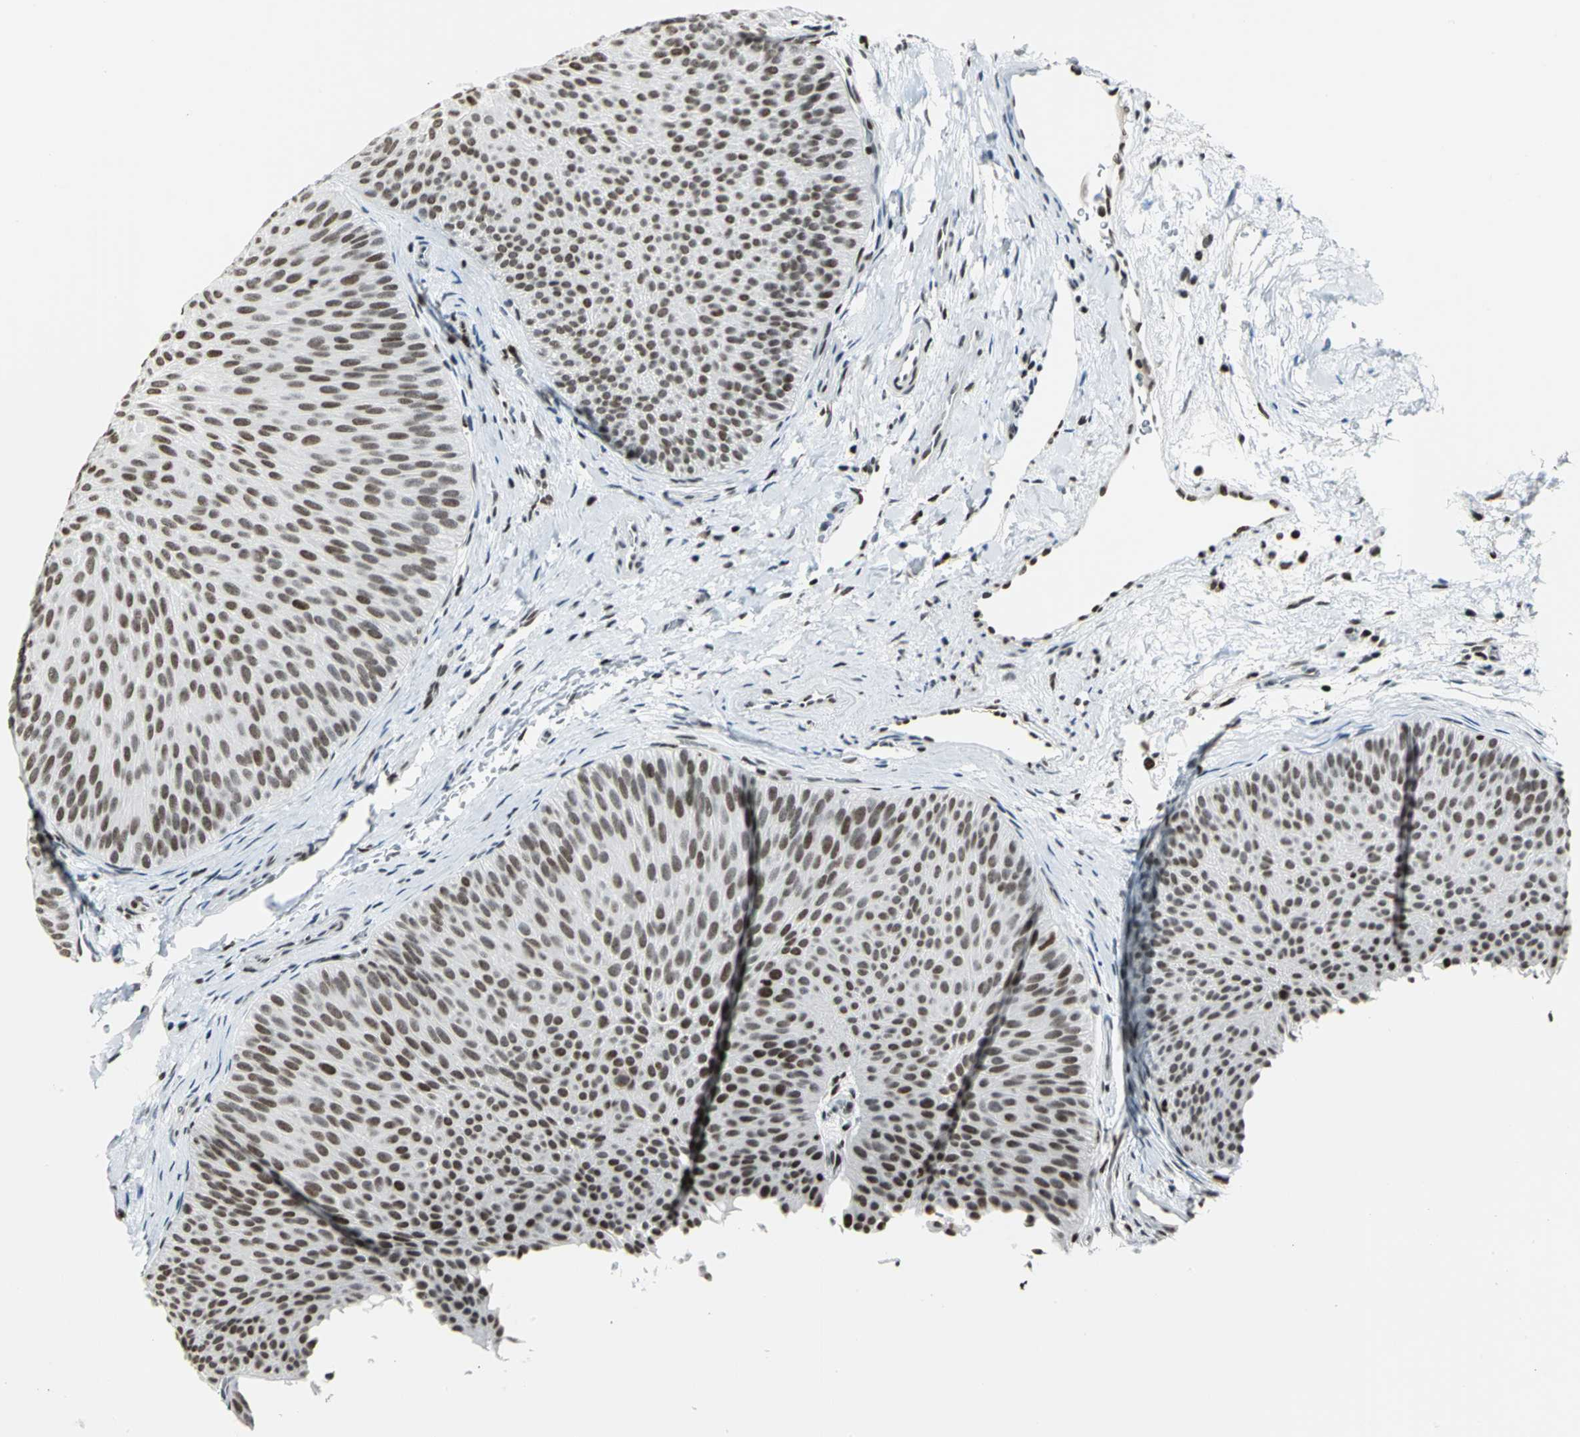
{"staining": {"intensity": "strong", "quantity": ">75%", "location": "nuclear"}, "tissue": "urothelial cancer", "cell_type": "Tumor cells", "image_type": "cancer", "snomed": [{"axis": "morphology", "description": "Urothelial carcinoma, Low grade"}, {"axis": "topography", "description": "Urinary bladder"}], "caption": "Low-grade urothelial carcinoma stained with a protein marker shows strong staining in tumor cells.", "gene": "HNRNPD", "patient": {"sex": "female", "age": 60}}